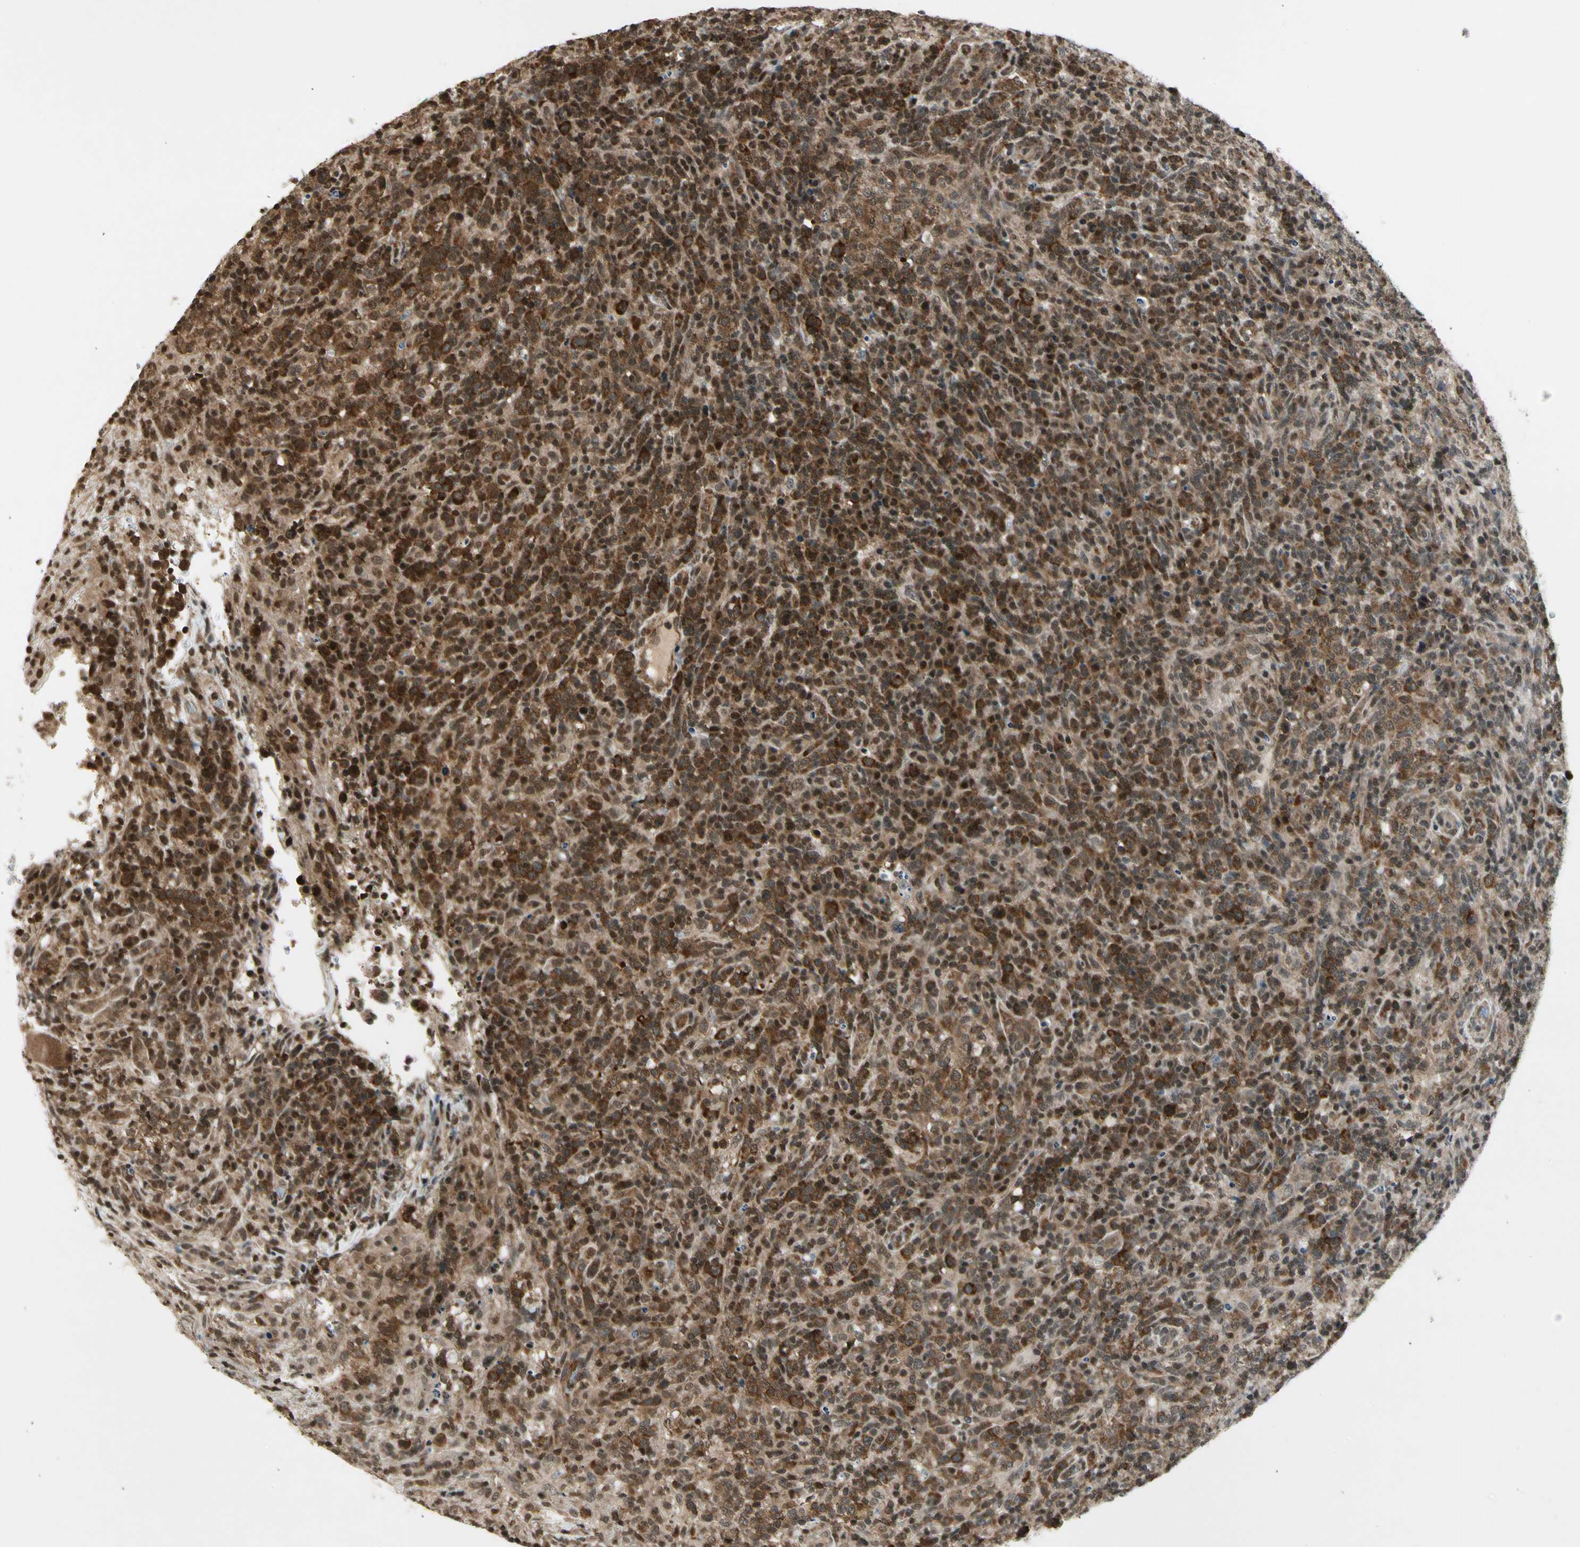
{"staining": {"intensity": "strong", "quantity": "25%-75%", "location": "cytoplasmic/membranous"}, "tissue": "lymphoma", "cell_type": "Tumor cells", "image_type": "cancer", "snomed": [{"axis": "morphology", "description": "Malignant lymphoma, non-Hodgkin's type, High grade"}, {"axis": "topography", "description": "Lymph node"}], "caption": "Brown immunohistochemical staining in human malignant lymphoma, non-Hodgkin's type (high-grade) exhibits strong cytoplasmic/membranous staining in about 25%-75% of tumor cells.", "gene": "SMN2", "patient": {"sex": "female", "age": 76}}